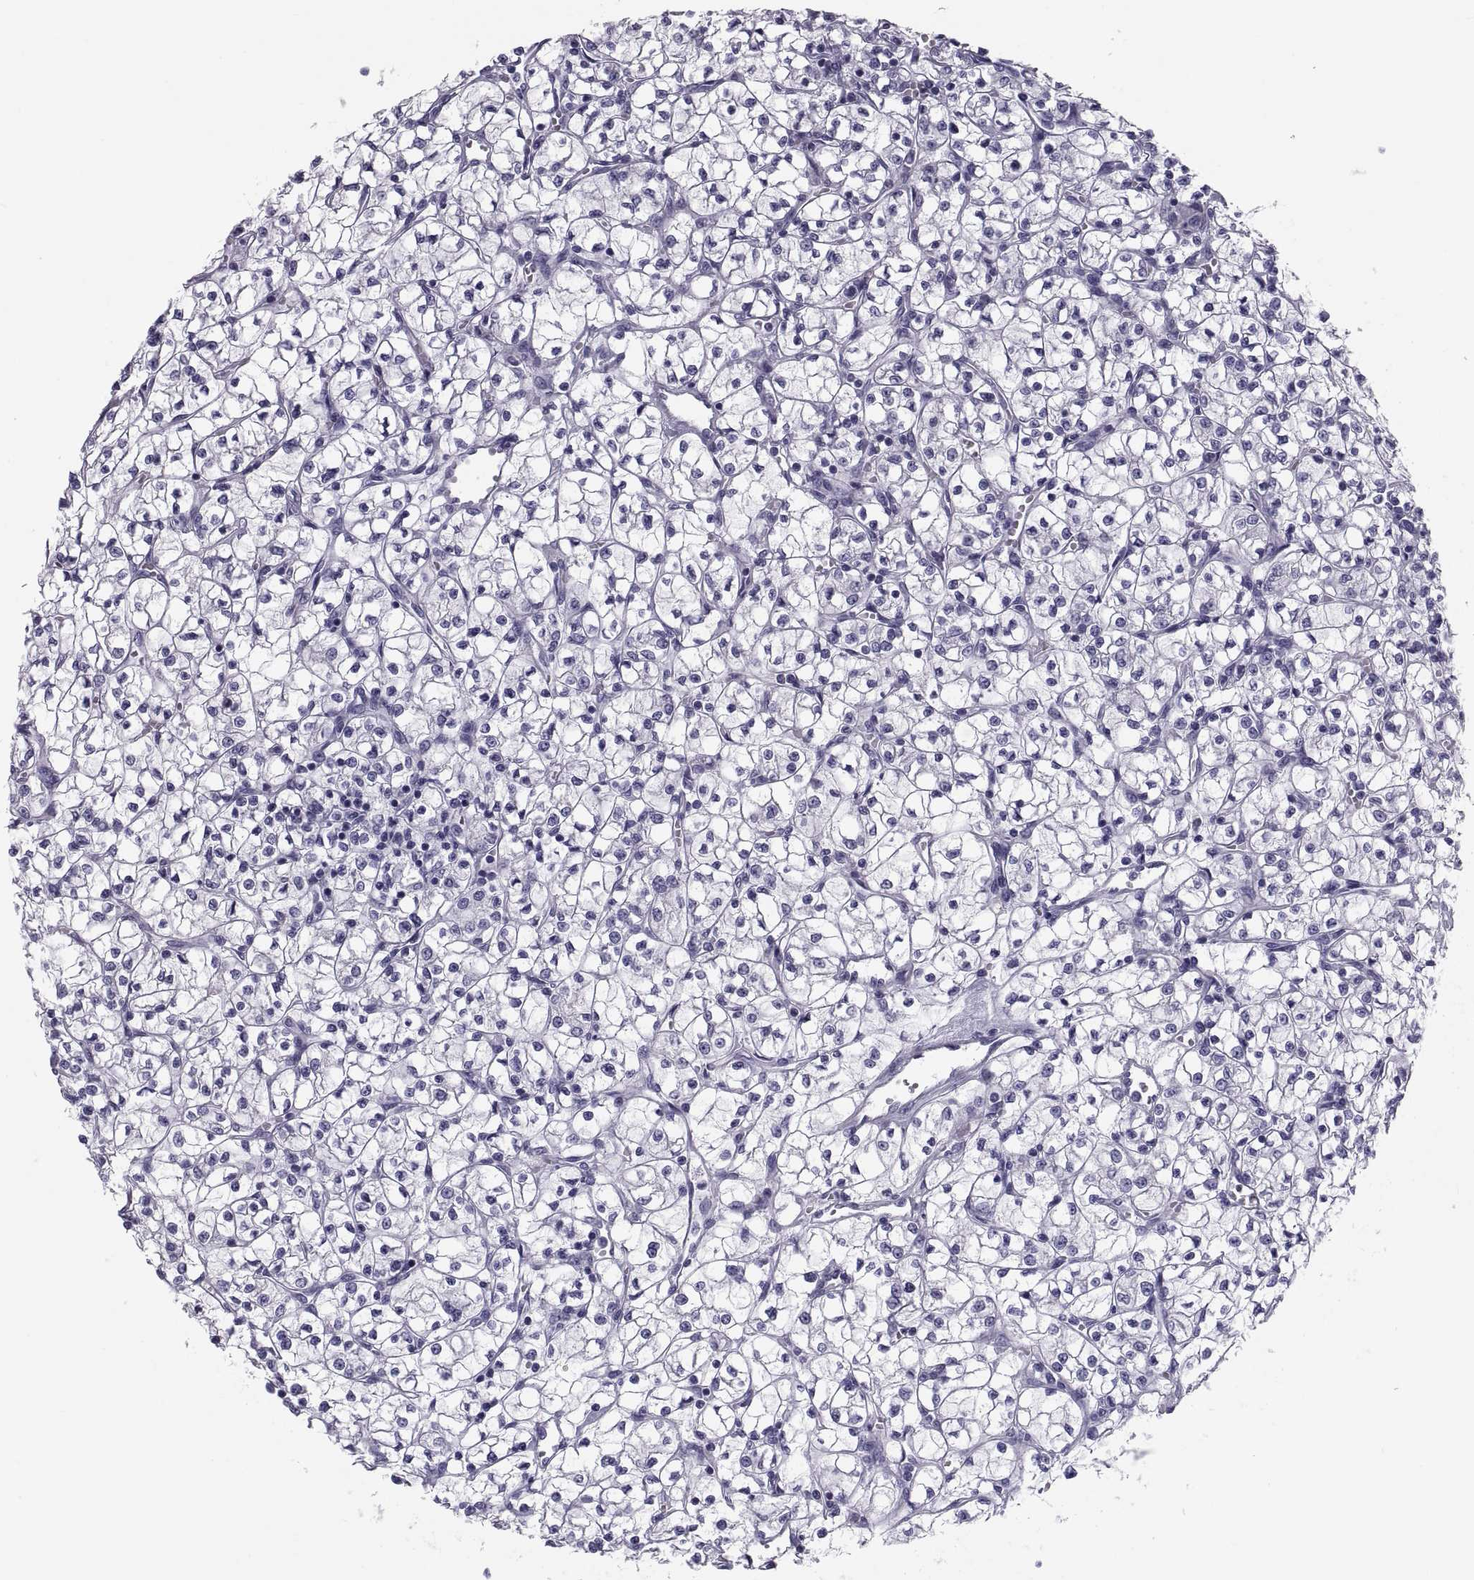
{"staining": {"intensity": "negative", "quantity": "none", "location": "none"}, "tissue": "renal cancer", "cell_type": "Tumor cells", "image_type": "cancer", "snomed": [{"axis": "morphology", "description": "Adenocarcinoma, NOS"}, {"axis": "topography", "description": "Kidney"}], "caption": "The histopathology image reveals no staining of tumor cells in renal cancer (adenocarcinoma). The staining was performed using DAB (3,3'-diaminobenzidine) to visualize the protein expression in brown, while the nuclei were stained in blue with hematoxylin (Magnification: 20x).", "gene": "DEFB129", "patient": {"sex": "female", "age": 64}}